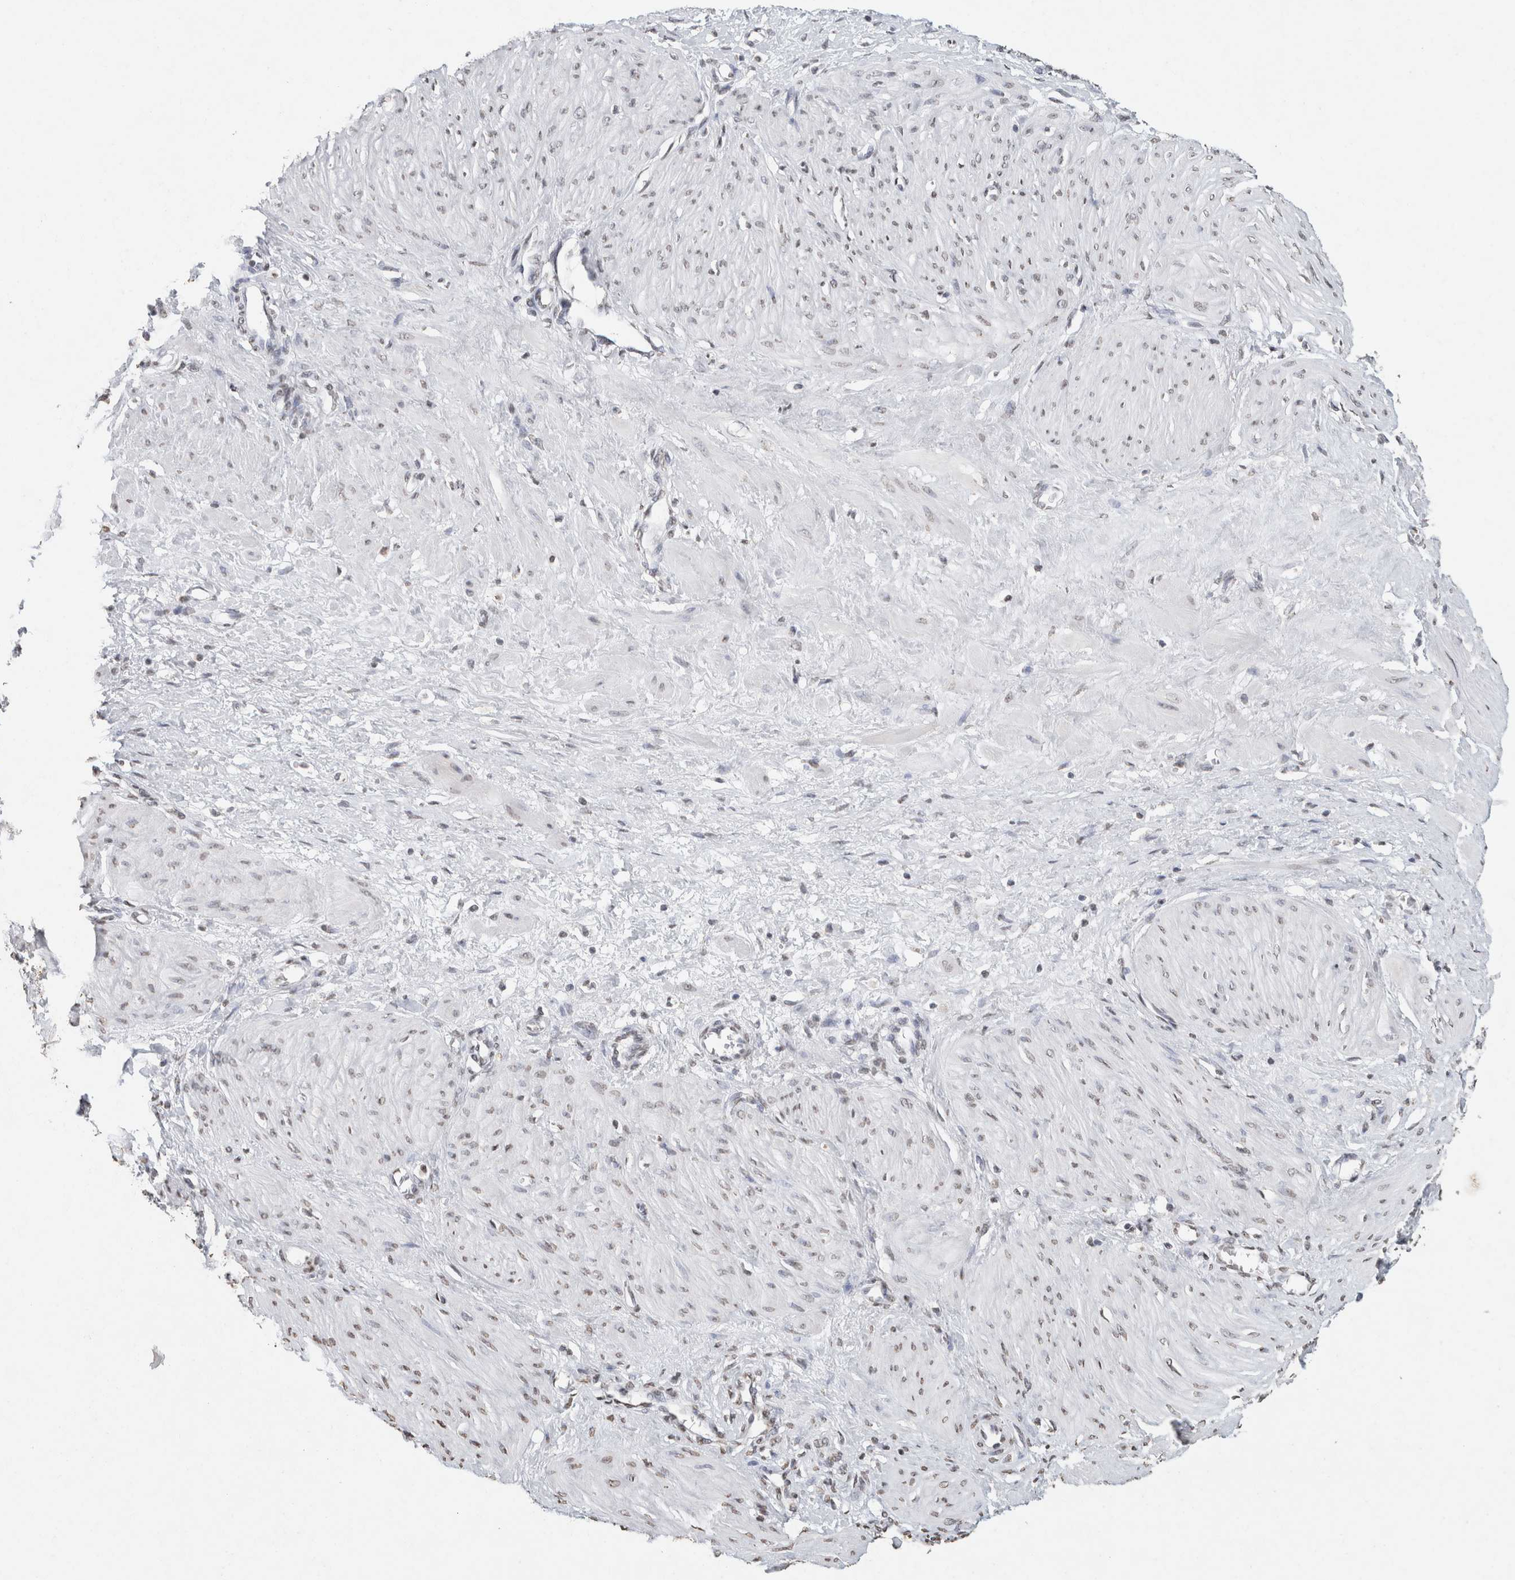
{"staining": {"intensity": "weak", "quantity": "<25%", "location": "nuclear"}, "tissue": "smooth muscle", "cell_type": "Smooth muscle cells", "image_type": "normal", "snomed": [{"axis": "morphology", "description": "Normal tissue, NOS"}, {"axis": "topography", "description": "Endometrium"}], "caption": "This is a photomicrograph of IHC staining of benign smooth muscle, which shows no positivity in smooth muscle cells.", "gene": "CNTN1", "patient": {"sex": "female", "age": 33}}